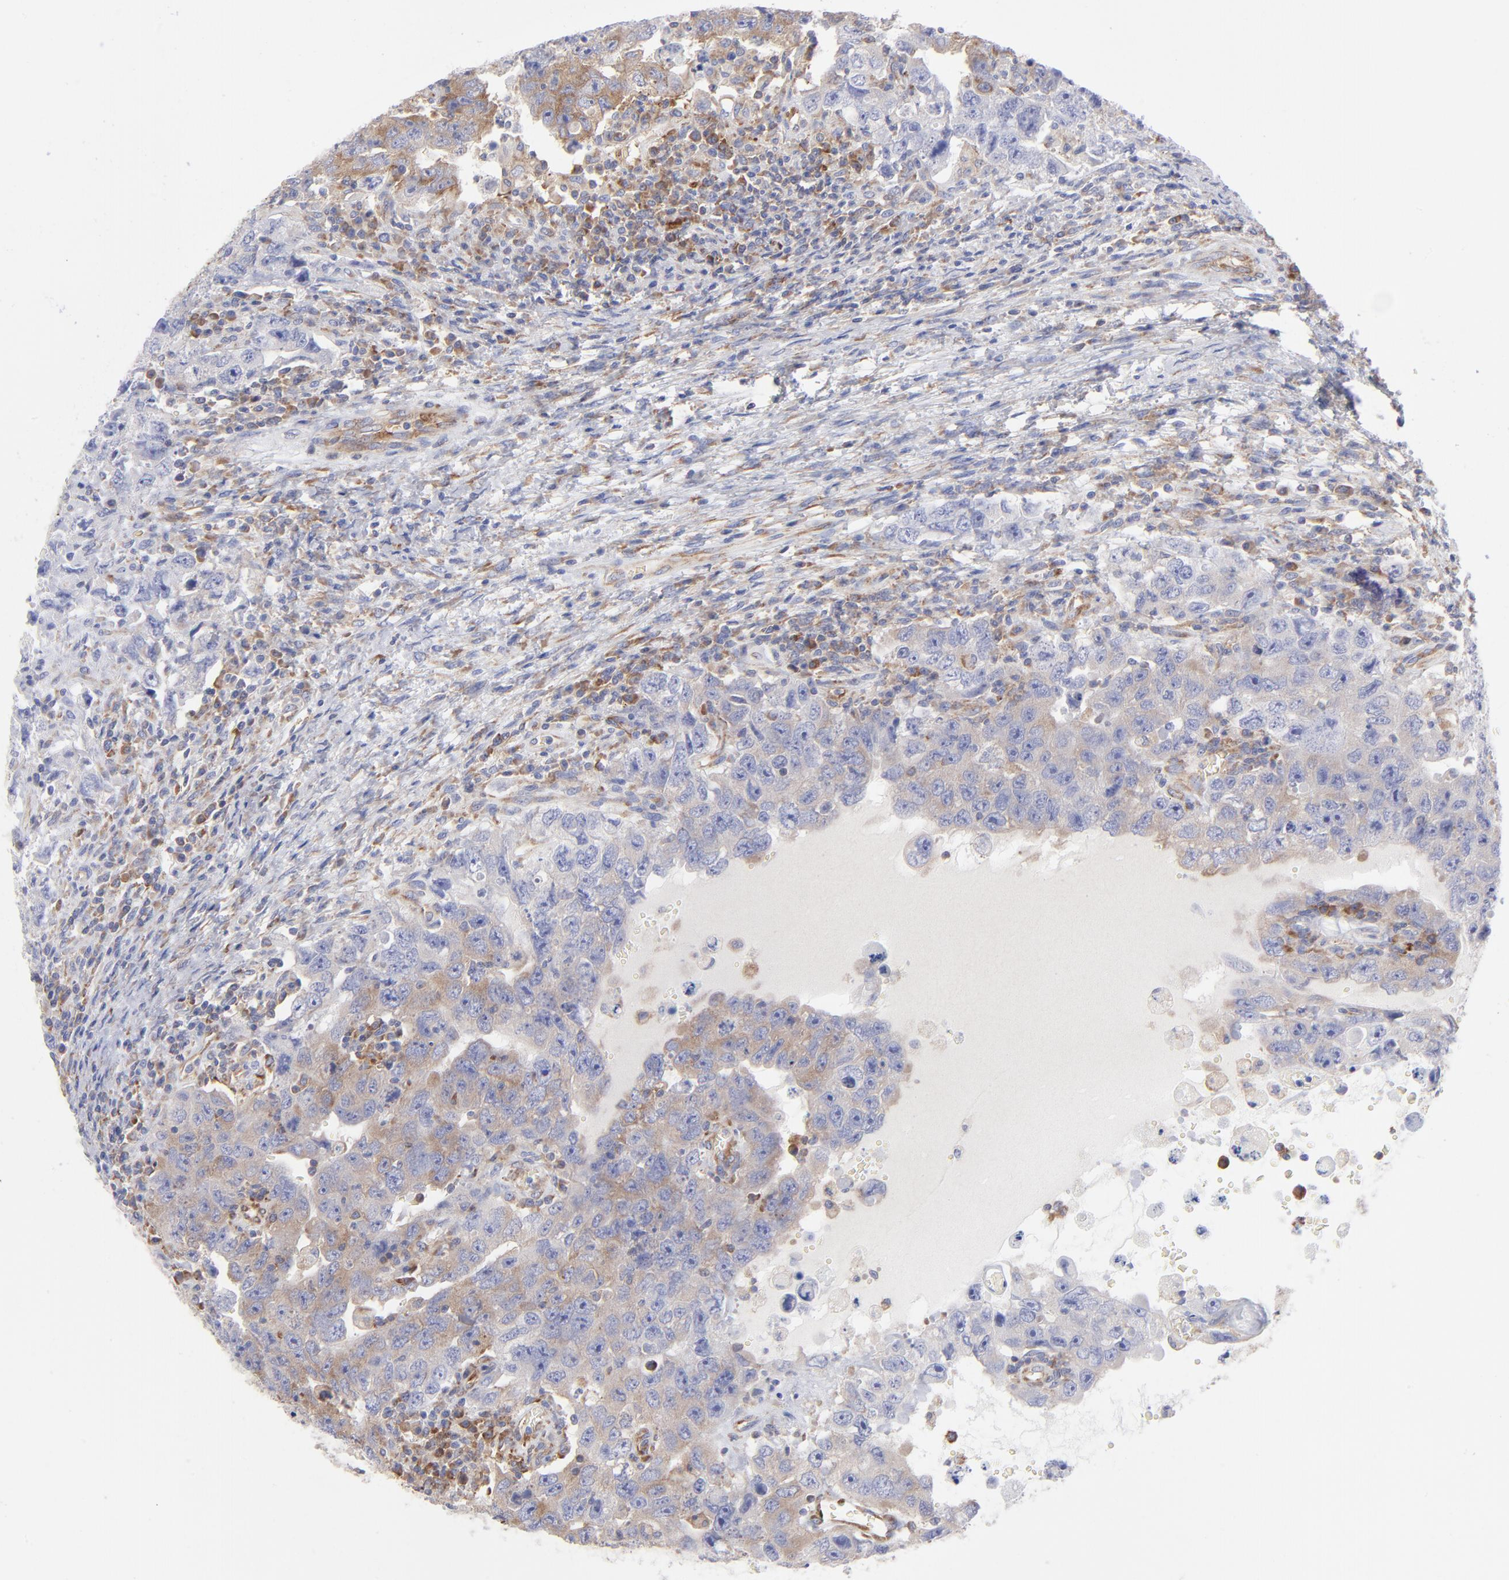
{"staining": {"intensity": "moderate", "quantity": ">75%", "location": "cytoplasmic/membranous"}, "tissue": "testis cancer", "cell_type": "Tumor cells", "image_type": "cancer", "snomed": [{"axis": "morphology", "description": "Carcinoma, Embryonal, NOS"}, {"axis": "topography", "description": "Testis"}], "caption": "This is a histology image of IHC staining of testis embryonal carcinoma, which shows moderate staining in the cytoplasmic/membranous of tumor cells.", "gene": "EIF2AK2", "patient": {"sex": "male", "age": 26}}